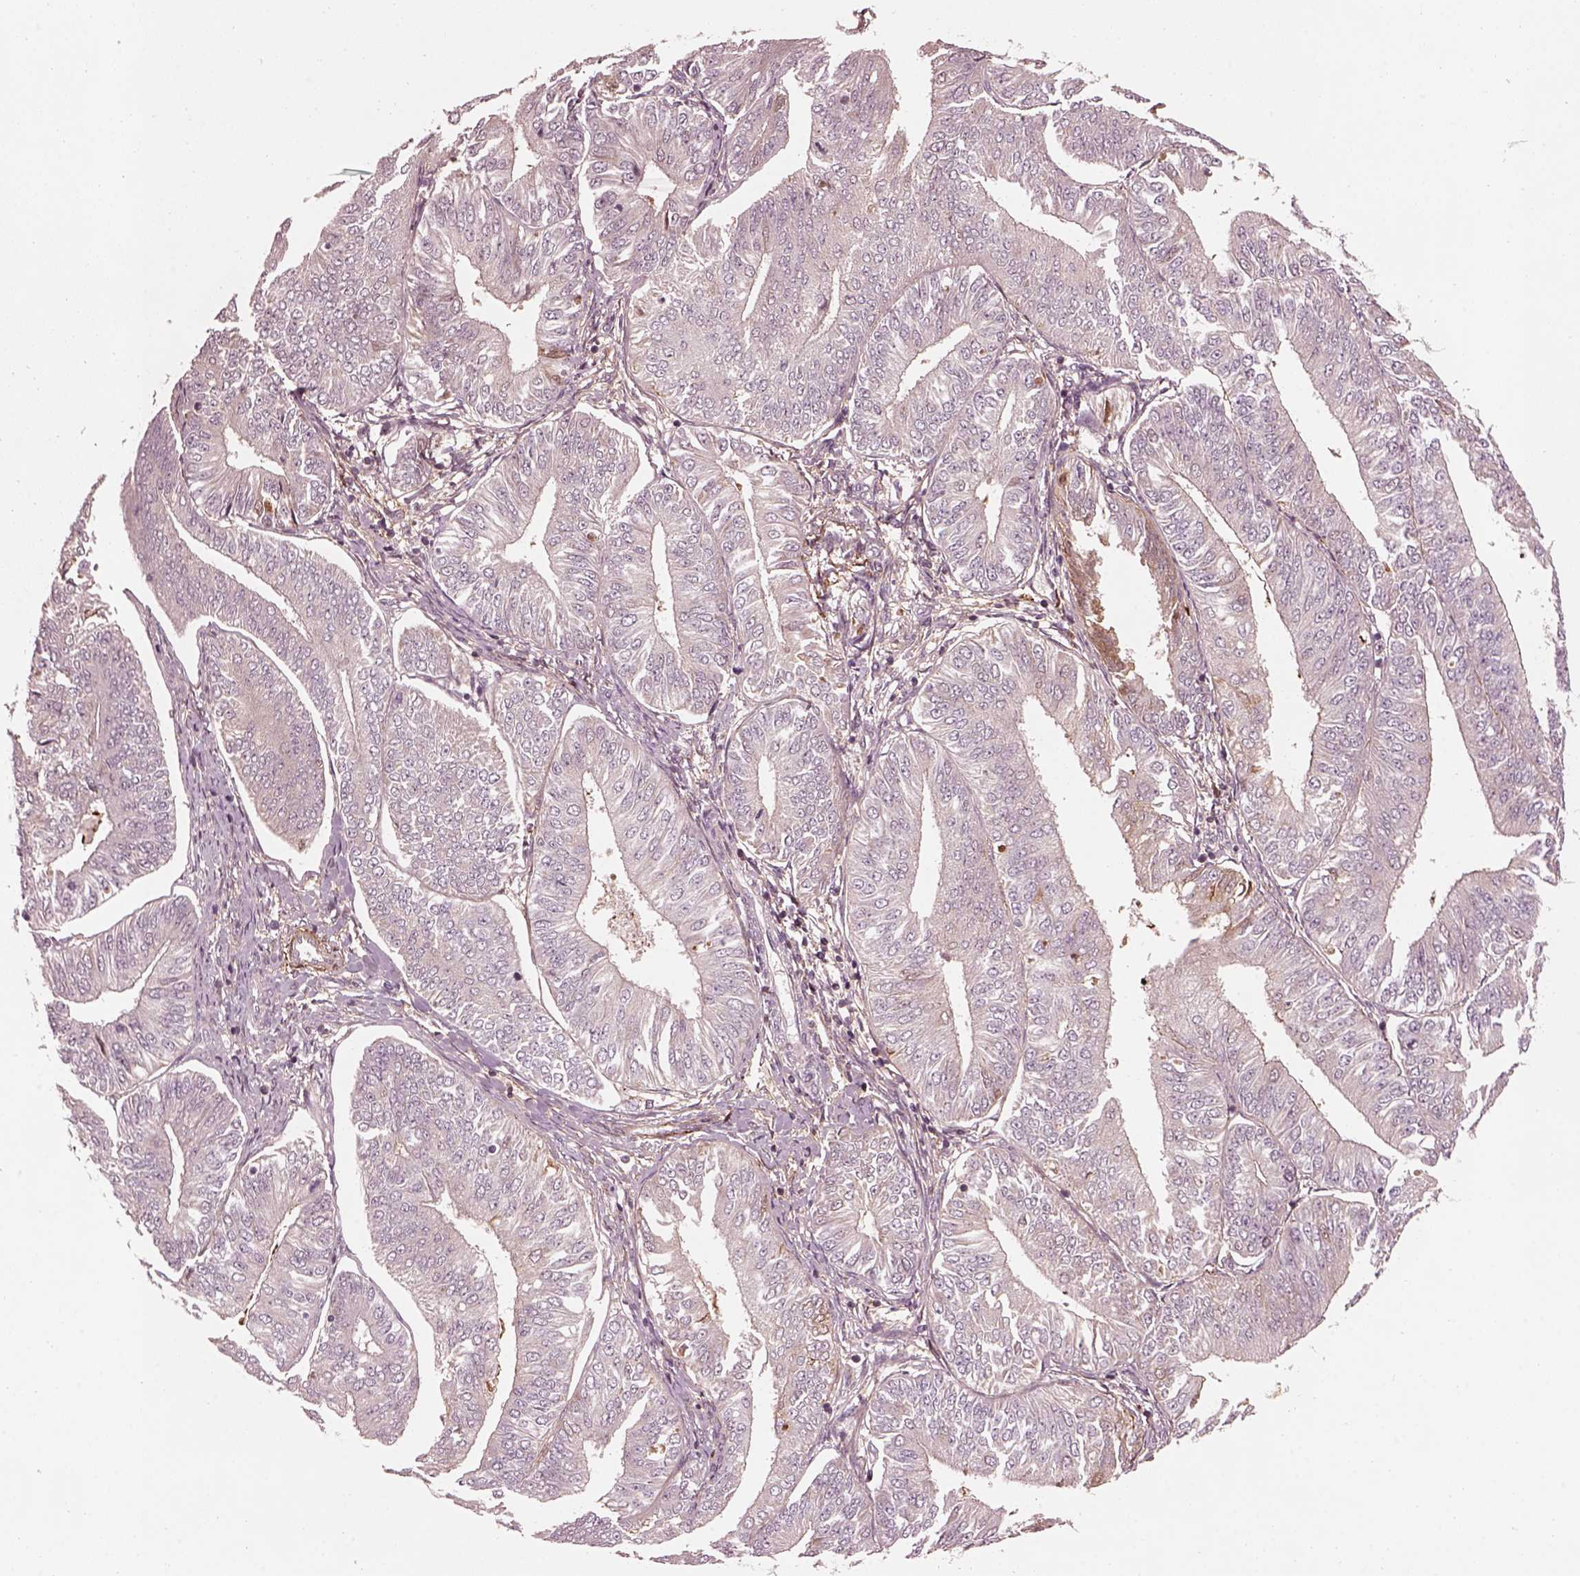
{"staining": {"intensity": "negative", "quantity": "none", "location": "none"}, "tissue": "endometrial cancer", "cell_type": "Tumor cells", "image_type": "cancer", "snomed": [{"axis": "morphology", "description": "Adenocarcinoma, NOS"}, {"axis": "topography", "description": "Endometrium"}], "caption": "A photomicrograph of human endometrial cancer is negative for staining in tumor cells.", "gene": "EFEMP1", "patient": {"sex": "female", "age": 58}}